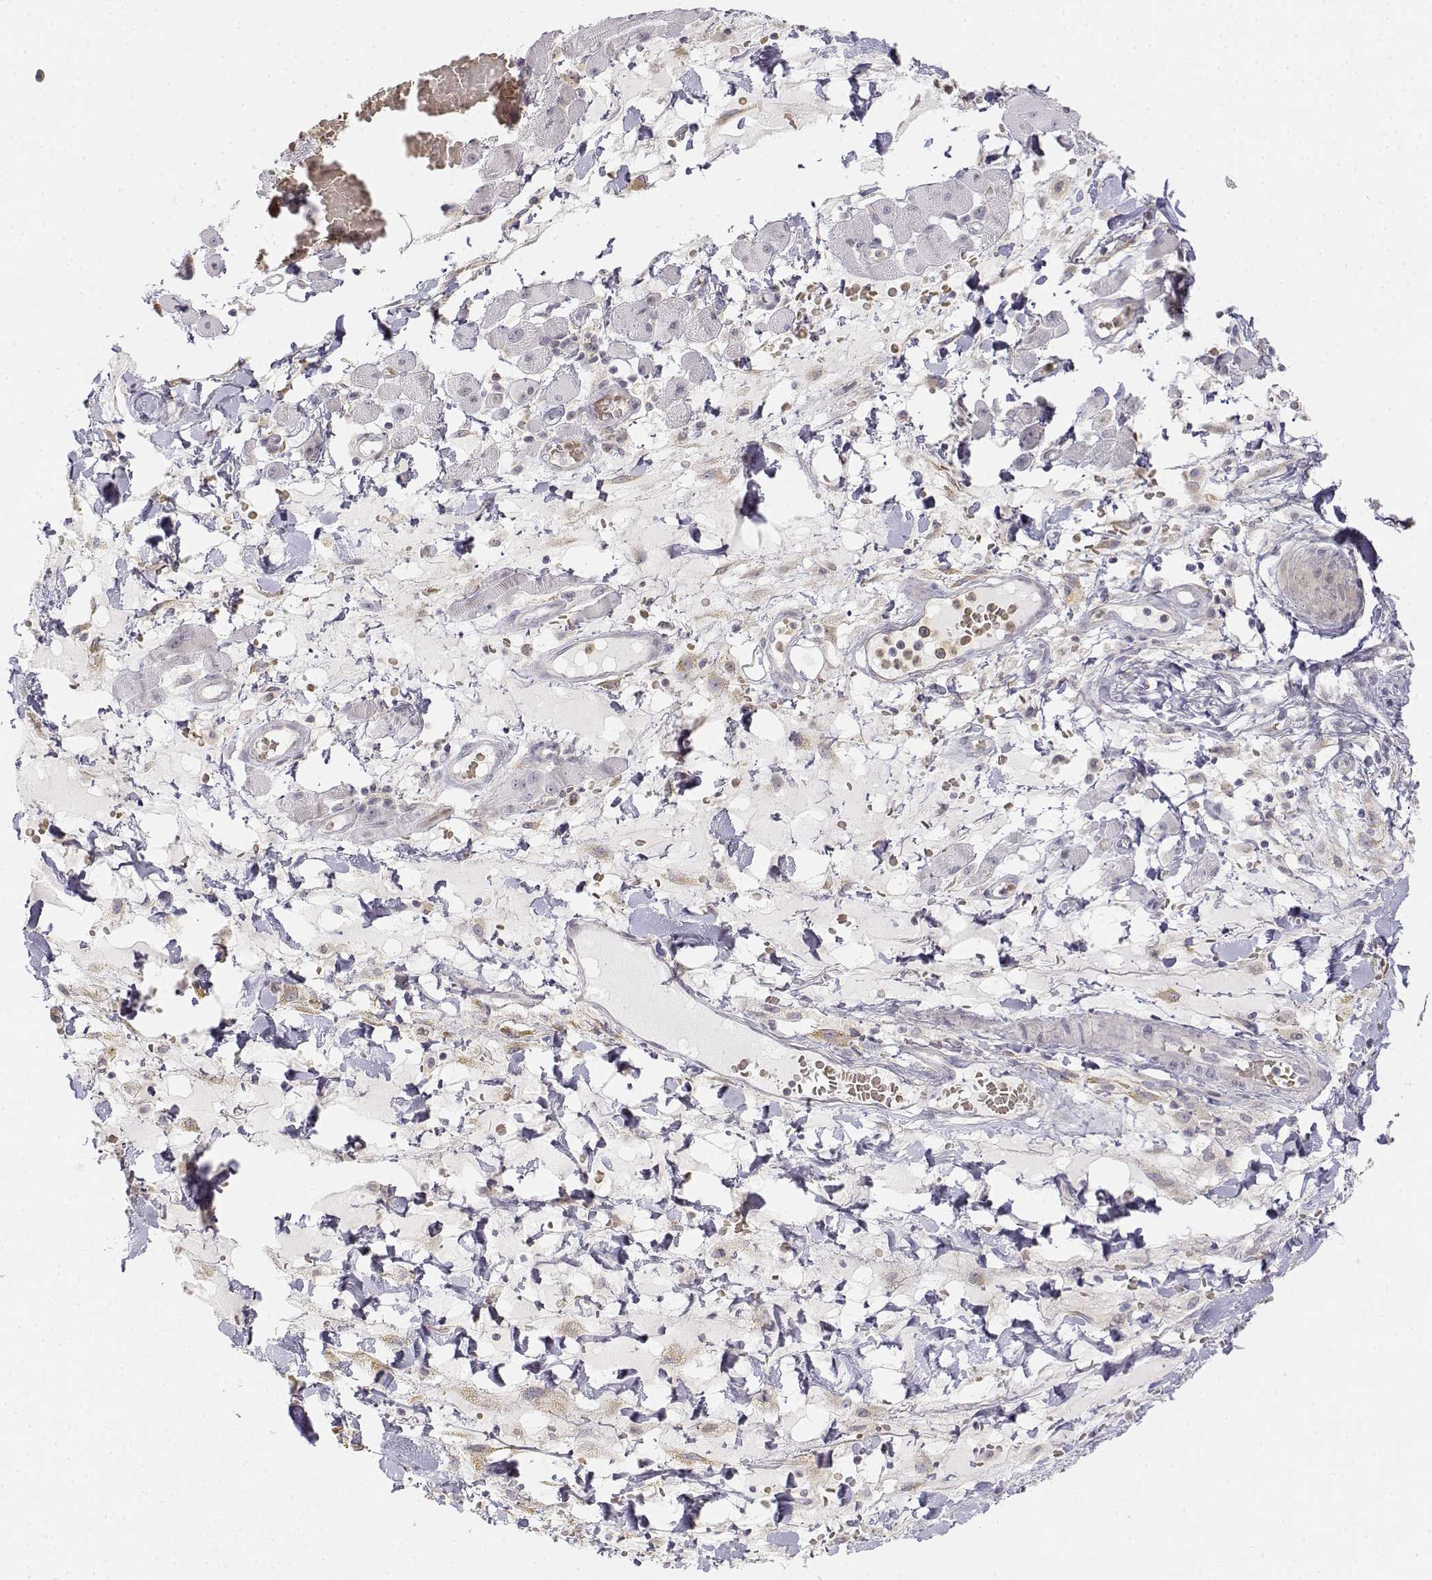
{"staining": {"intensity": "negative", "quantity": "none", "location": "none"}, "tissue": "melanoma", "cell_type": "Tumor cells", "image_type": "cancer", "snomed": [{"axis": "morphology", "description": "Malignant melanoma, NOS"}, {"axis": "topography", "description": "Skin"}], "caption": "There is no significant positivity in tumor cells of melanoma.", "gene": "GLIPR1L2", "patient": {"sex": "female", "age": 91}}